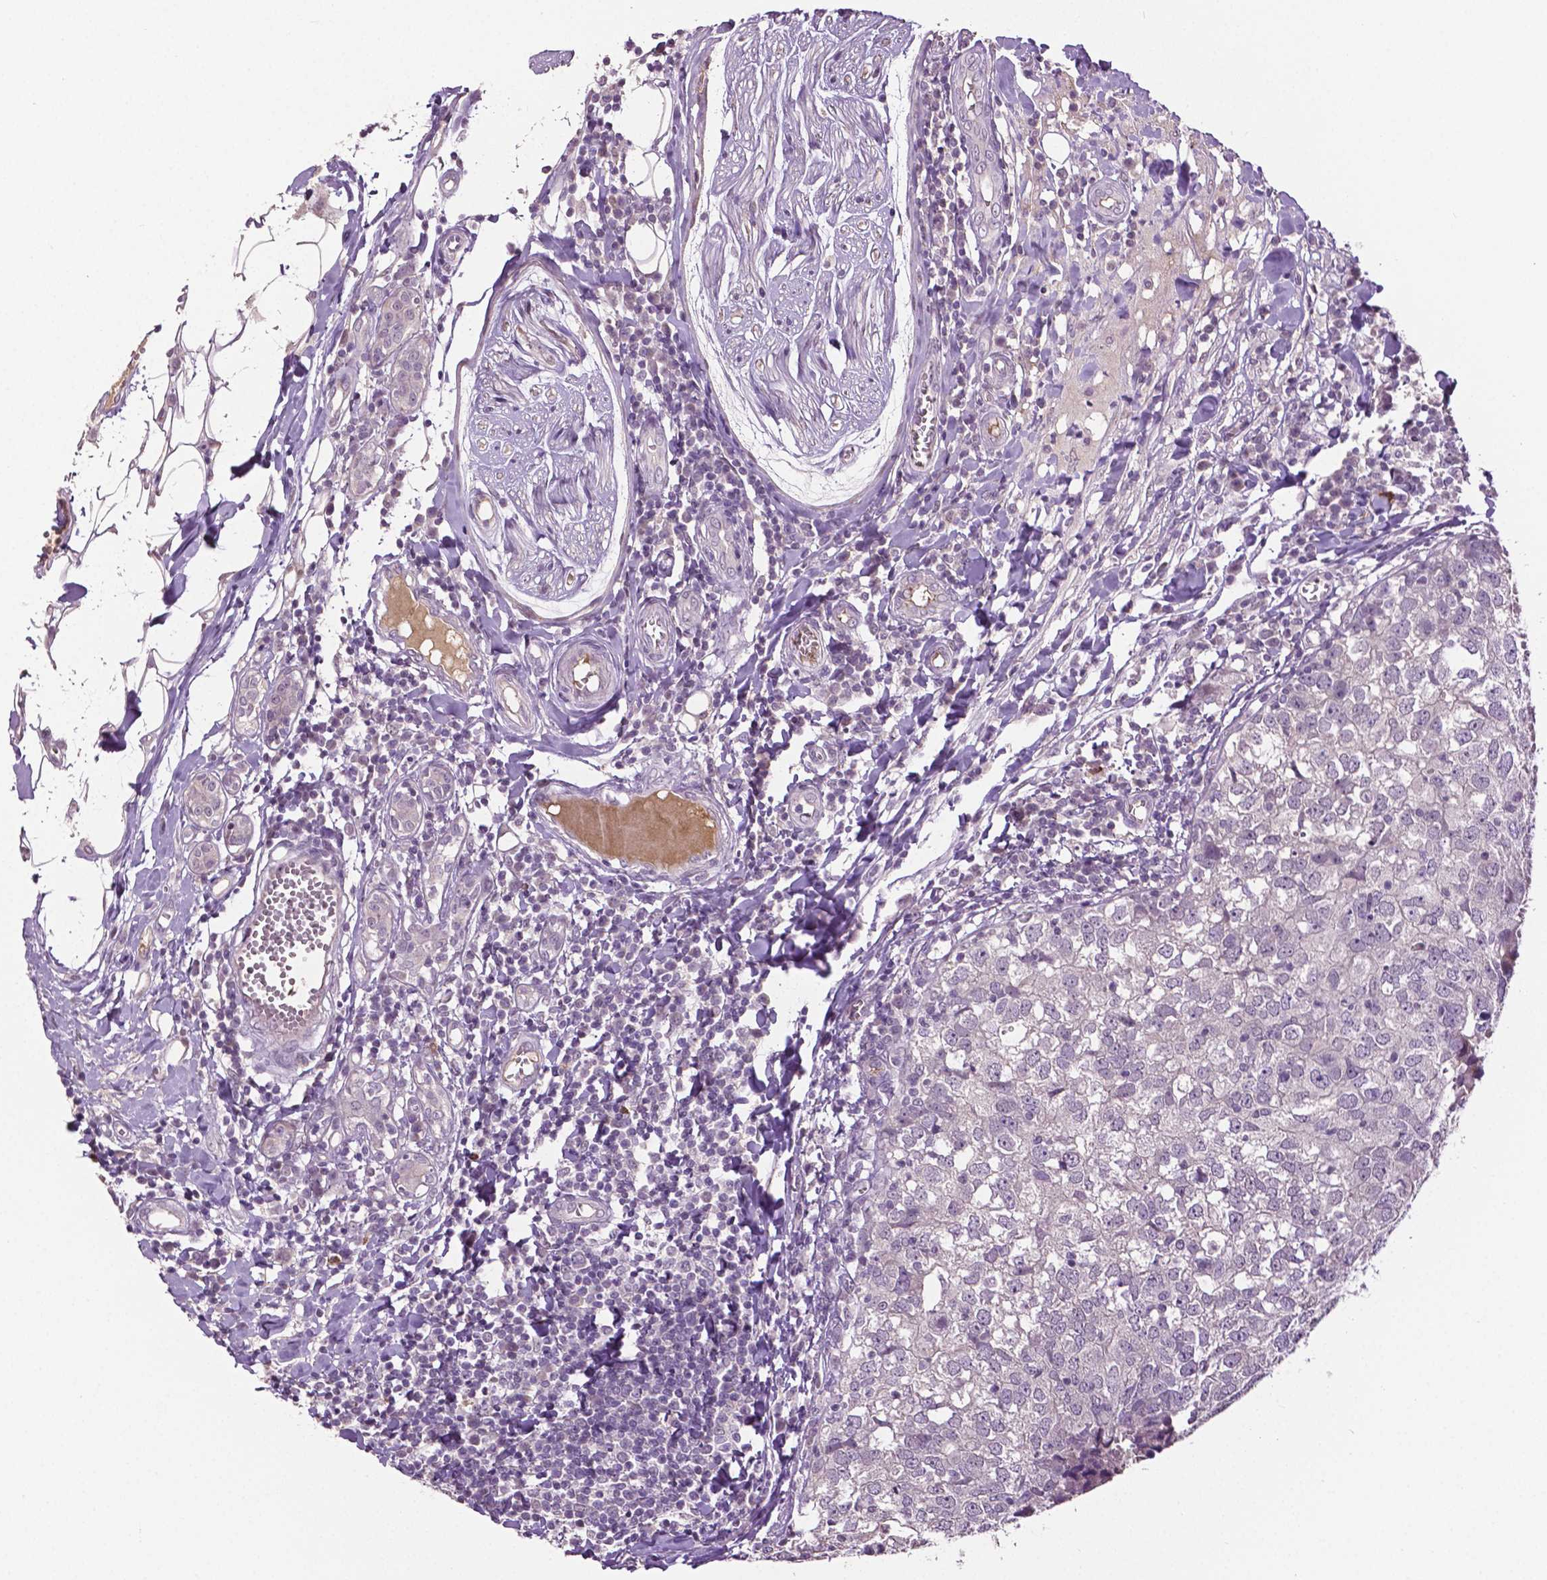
{"staining": {"intensity": "negative", "quantity": "none", "location": "none"}, "tissue": "breast cancer", "cell_type": "Tumor cells", "image_type": "cancer", "snomed": [{"axis": "morphology", "description": "Duct carcinoma"}, {"axis": "topography", "description": "Breast"}], "caption": "A high-resolution photomicrograph shows immunohistochemistry (IHC) staining of infiltrating ductal carcinoma (breast), which shows no significant expression in tumor cells.", "gene": "PTPN5", "patient": {"sex": "female", "age": 30}}